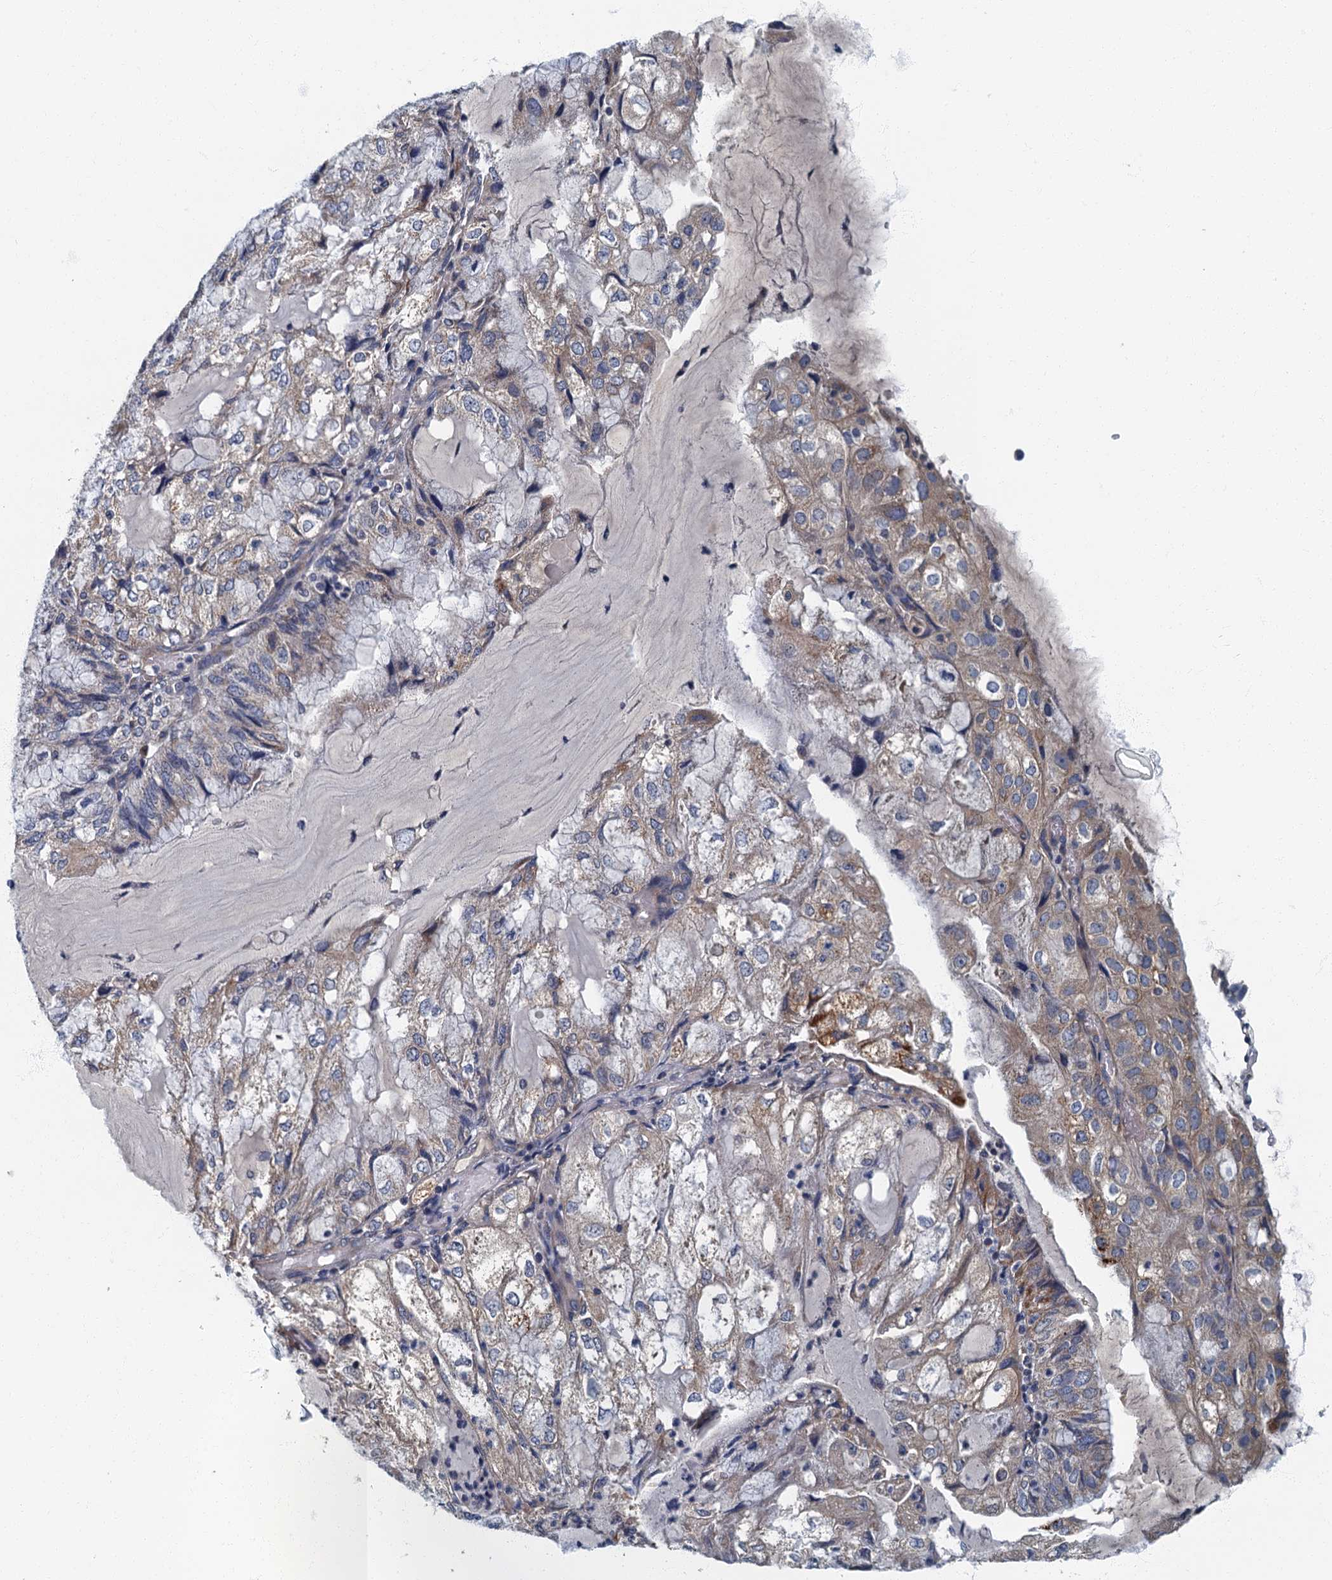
{"staining": {"intensity": "weak", "quantity": "<25%", "location": "cytoplasmic/membranous"}, "tissue": "endometrial cancer", "cell_type": "Tumor cells", "image_type": "cancer", "snomed": [{"axis": "morphology", "description": "Adenocarcinoma, NOS"}, {"axis": "topography", "description": "Endometrium"}], "caption": "Histopathology image shows no protein positivity in tumor cells of endometrial cancer (adenocarcinoma) tissue. The staining is performed using DAB brown chromogen with nuclei counter-stained in using hematoxylin.", "gene": "DDX49", "patient": {"sex": "female", "age": 81}}